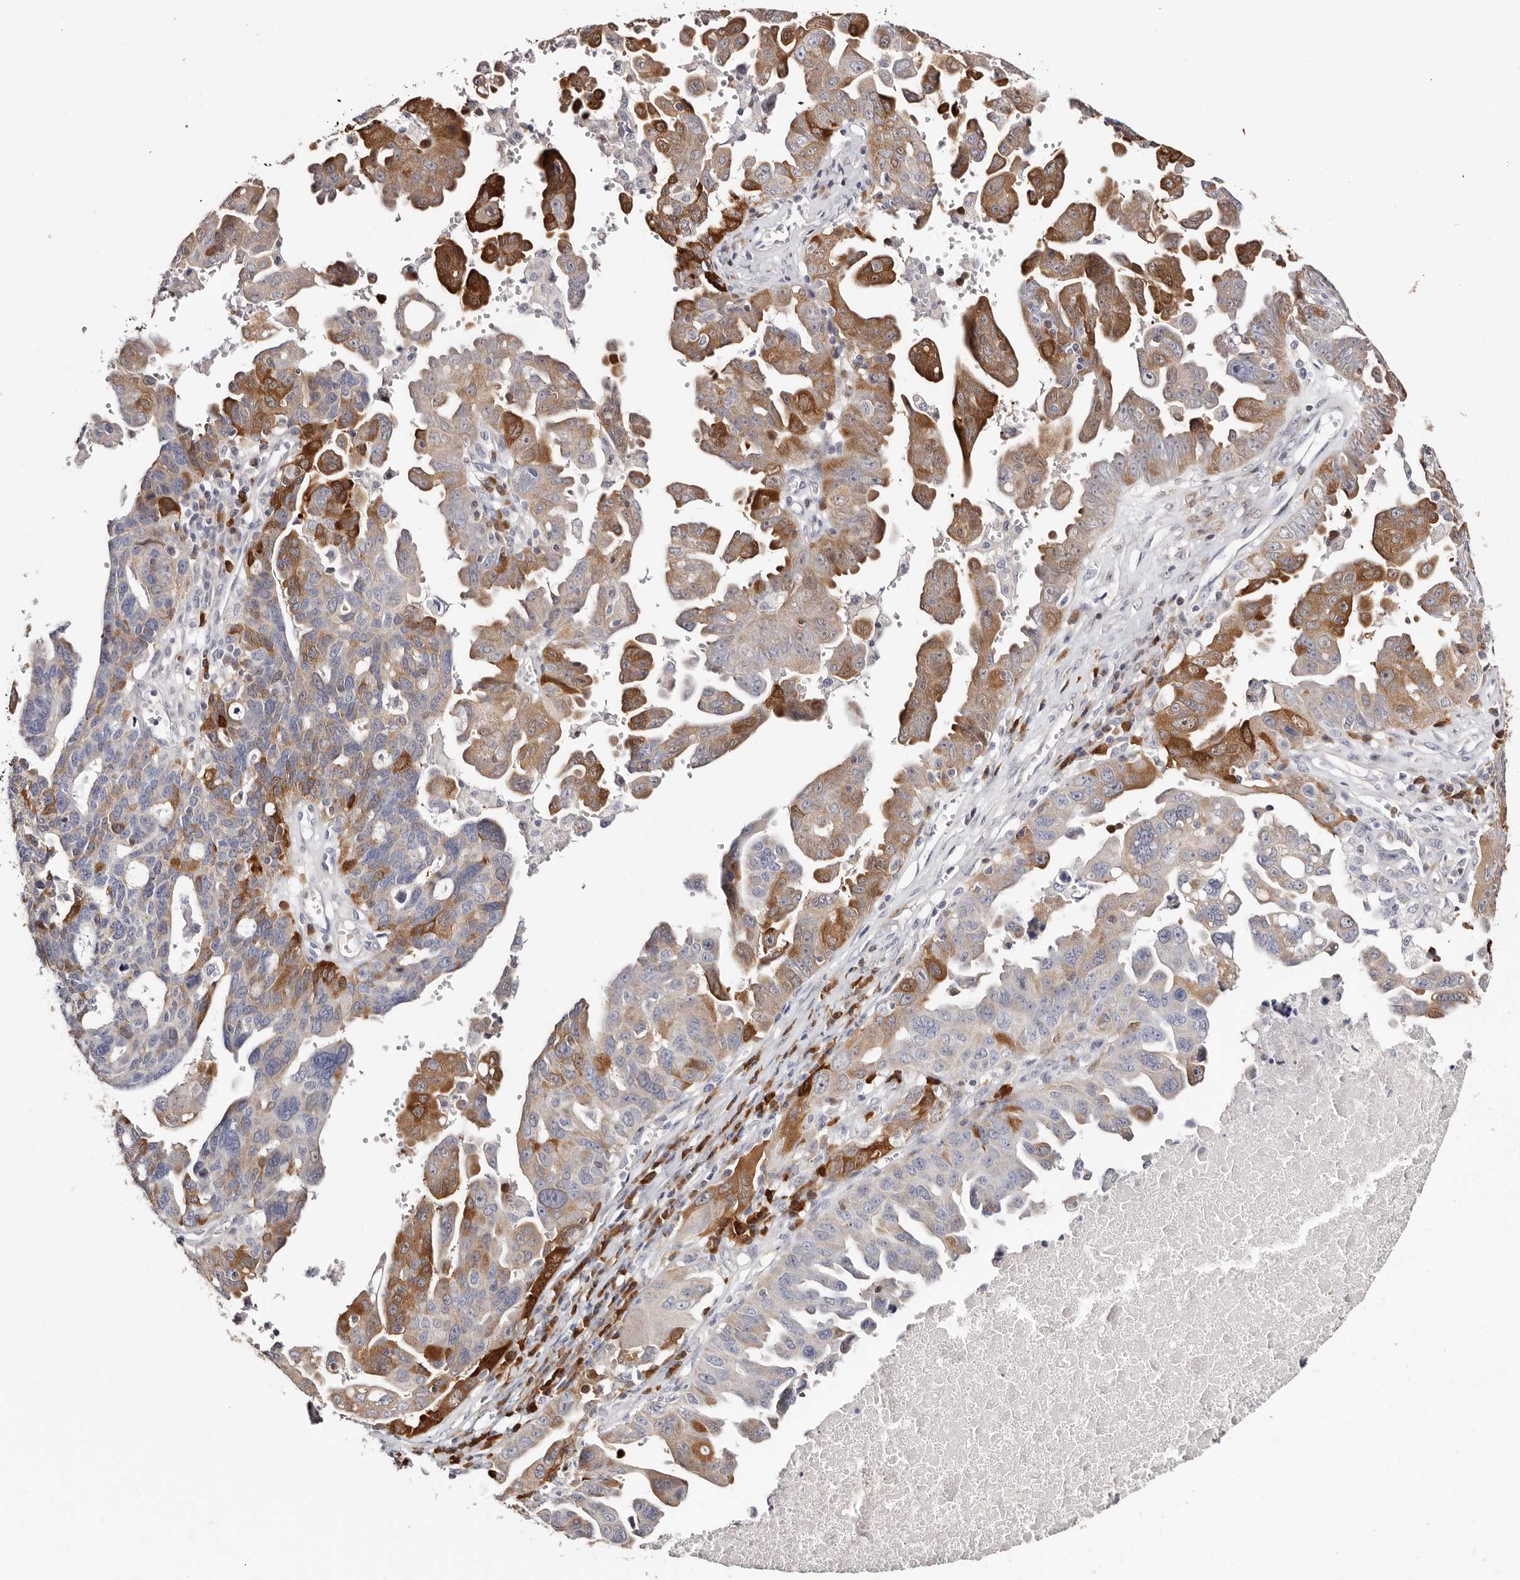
{"staining": {"intensity": "strong", "quantity": "25%-75%", "location": "cytoplasmic/membranous"}, "tissue": "ovarian cancer", "cell_type": "Tumor cells", "image_type": "cancer", "snomed": [{"axis": "morphology", "description": "Carcinoma, endometroid"}, {"axis": "topography", "description": "Ovary"}], "caption": "Tumor cells display strong cytoplasmic/membranous positivity in about 25%-75% of cells in endometroid carcinoma (ovarian). (Brightfield microscopy of DAB IHC at high magnification).", "gene": "GFOD1", "patient": {"sex": "female", "age": 62}}